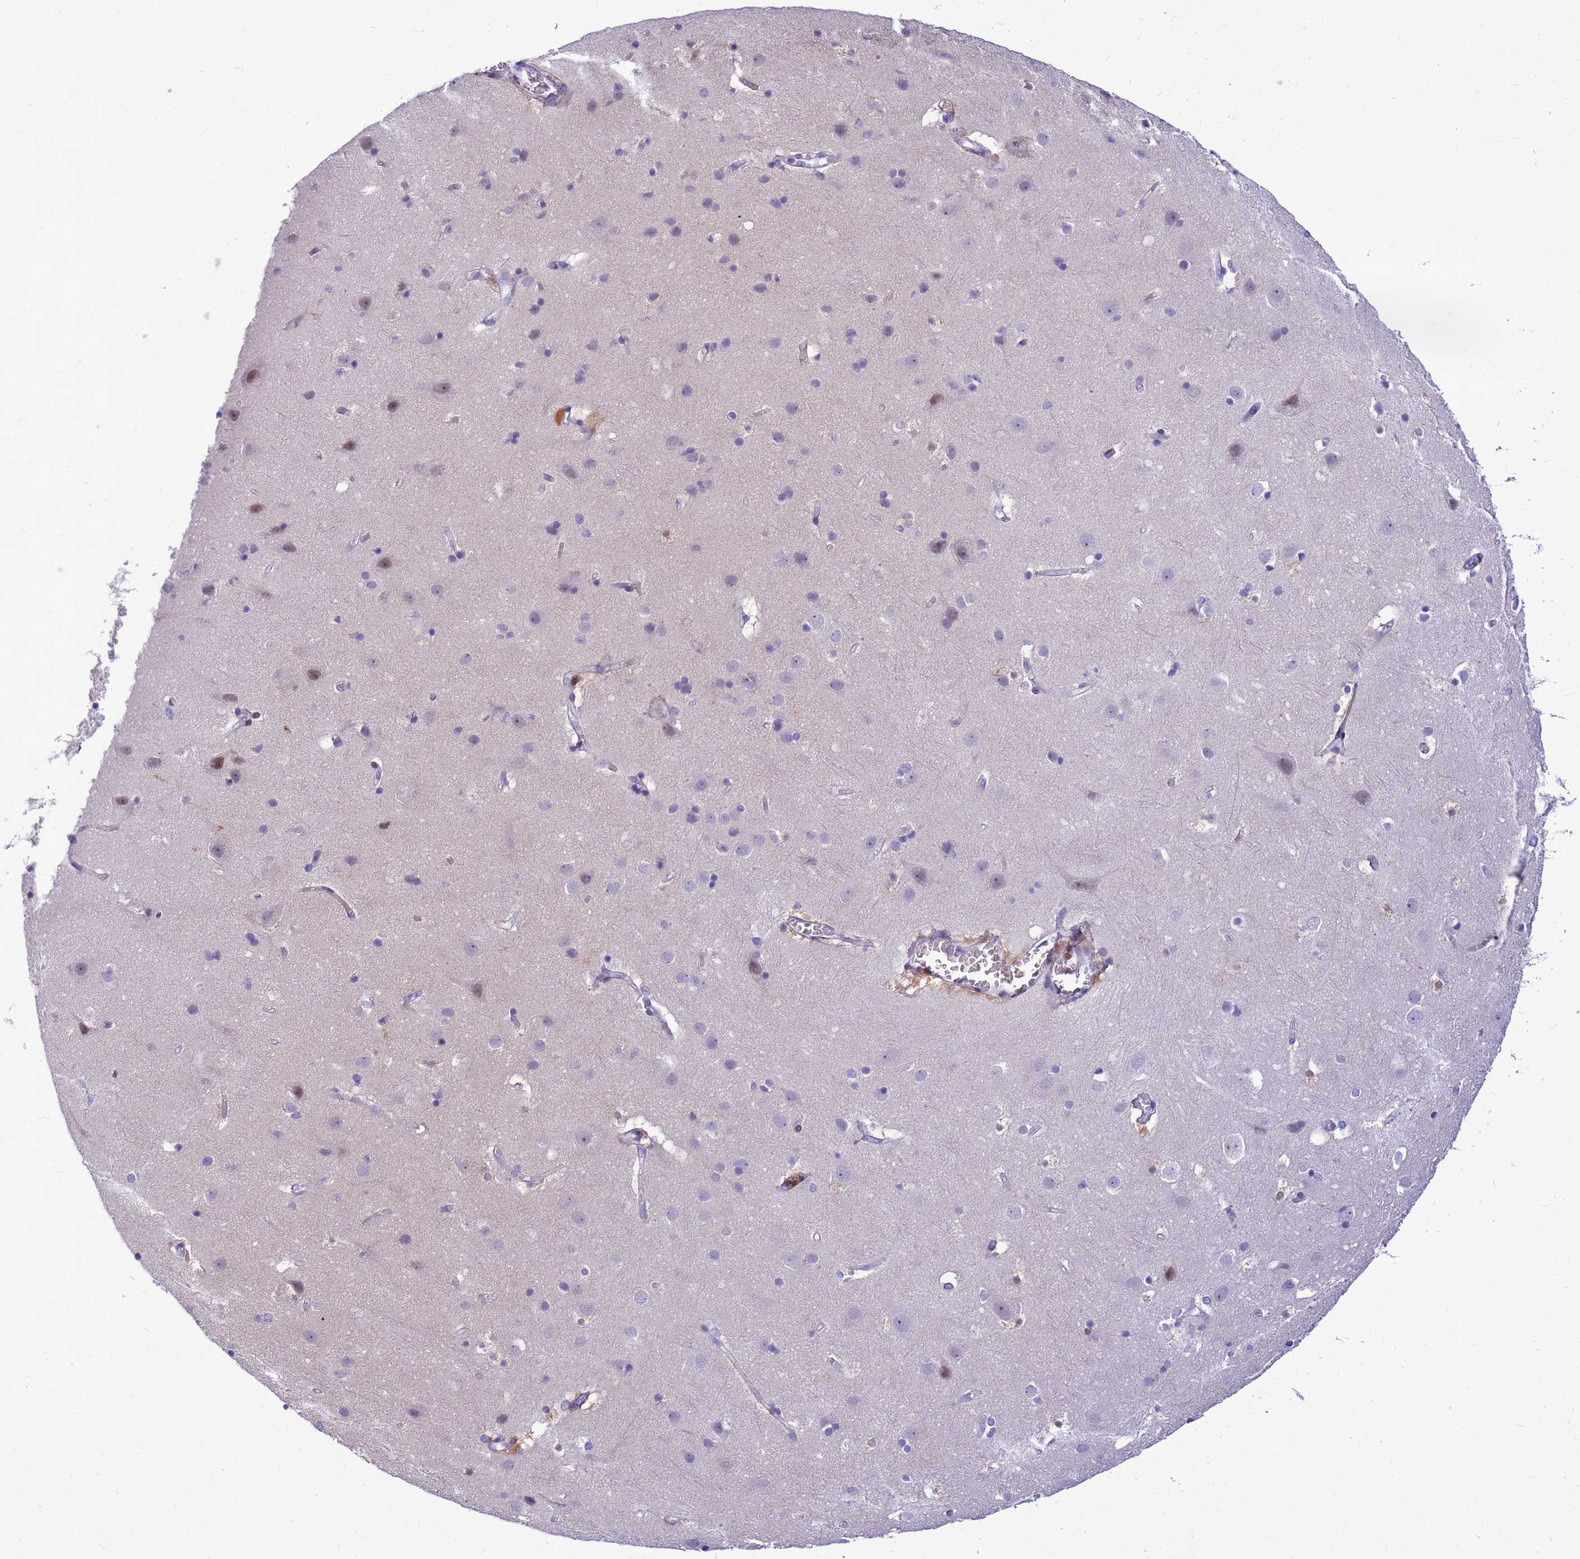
{"staining": {"intensity": "negative", "quantity": "none", "location": "none"}, "tissue": "cerebral cortex", "cell_type": "Endothelial cells", "image_type": "normal", "snomed": [{"axis": "morphology", "description": "Normal tissue, NOS"}, {"axis": "topography", "description": "Cerebral cortex"}], "caption": "Histopathology image shows no significant protein expression in endothelial cells of unremarkable cerebral cortex.", "gene": "ADAMTS7", "patient": {"sex": "male", "age": 54}}